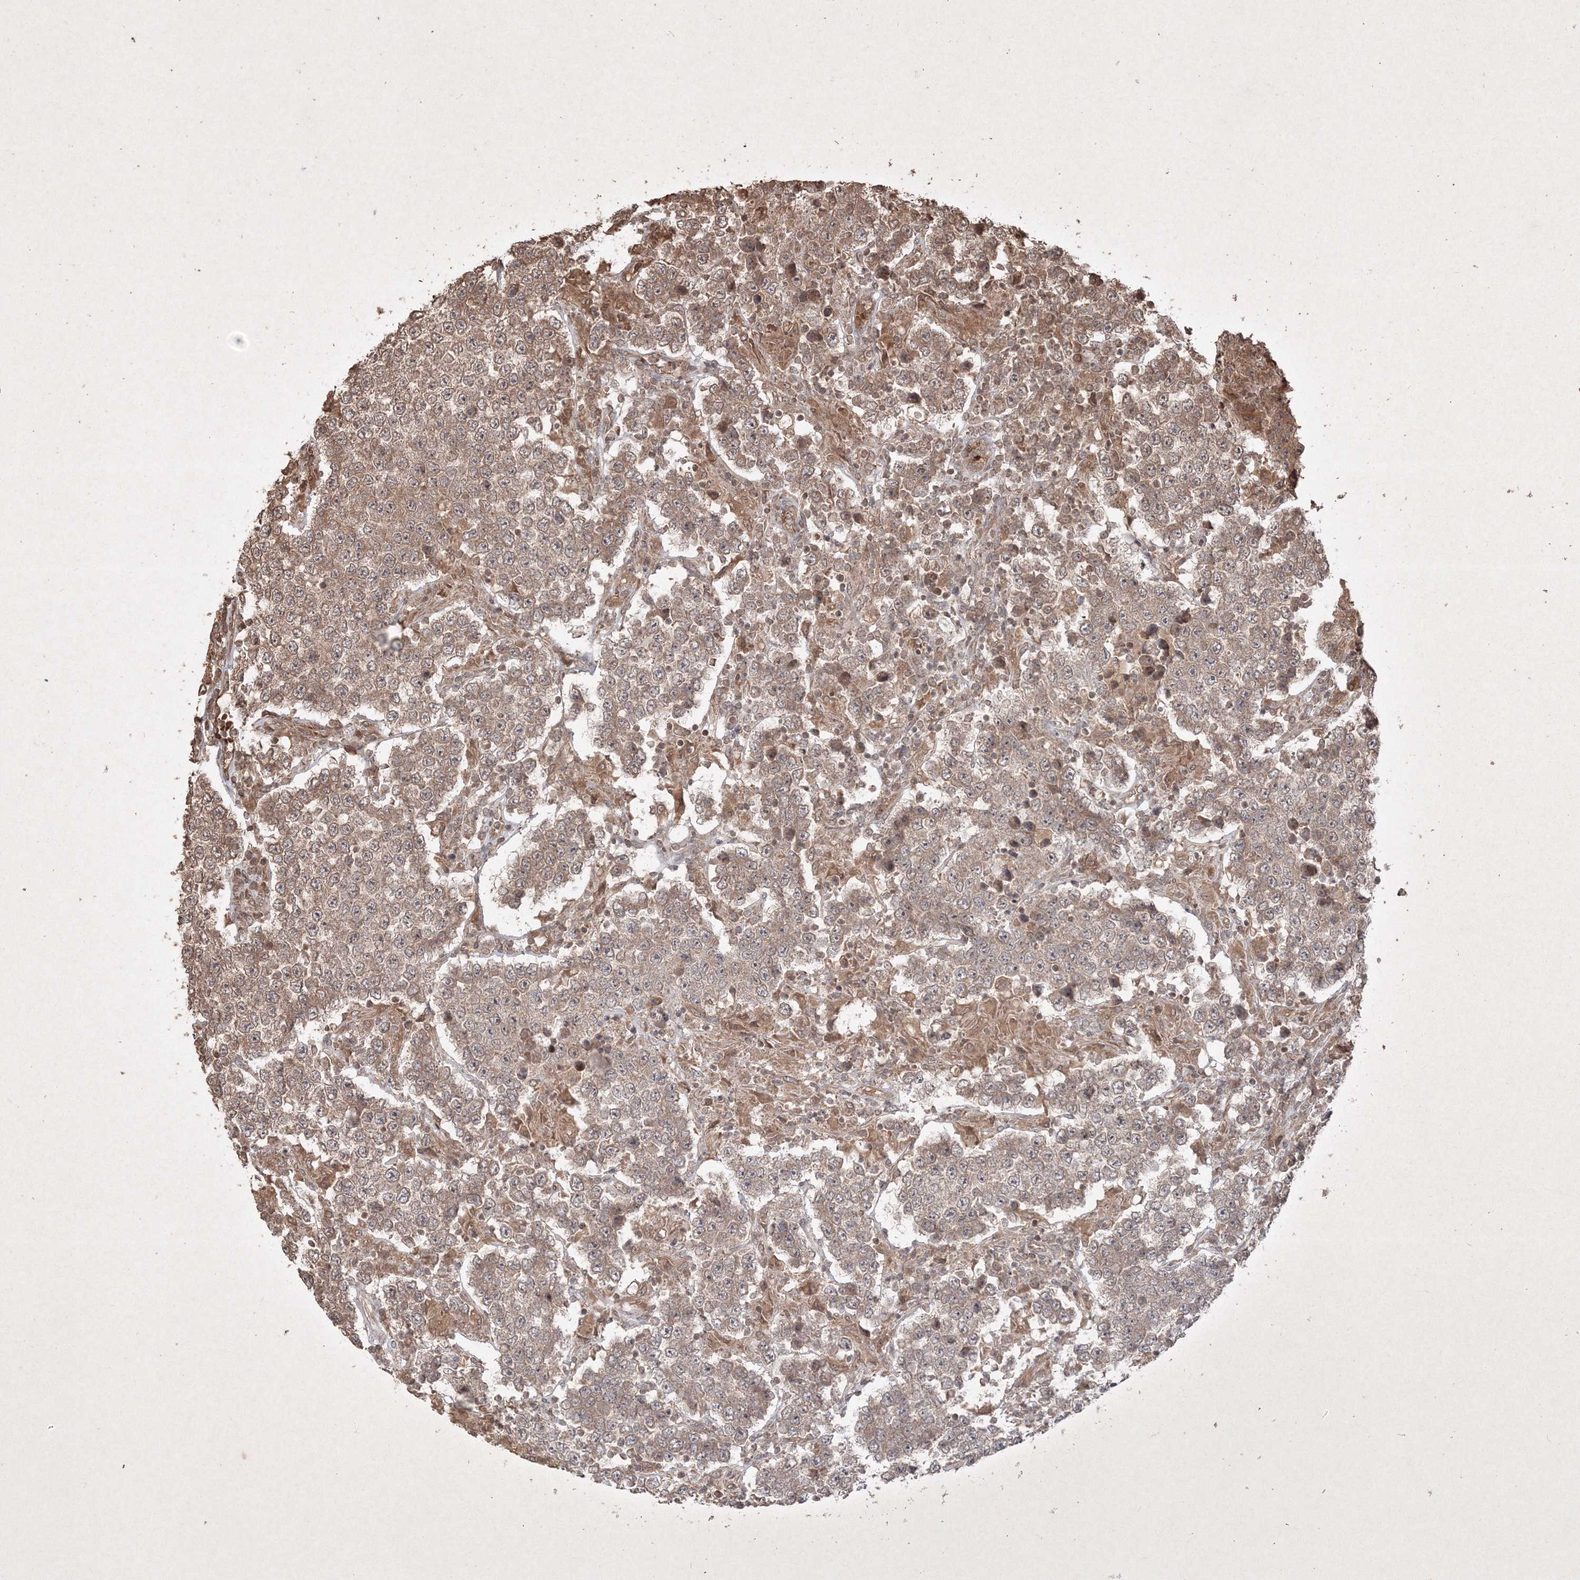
{"staining": {"intensity": "weak", "quantity": ">75%", "location": "cytoplasmic/membranous"}, "tissue": "testis cancer", "cell_type": "Tumor cells", "image_type": "cancer", "snomed": [{"axis": "morphology", "description": "Normal tissue, NOS"}, {"axis": "morphology", "description": "Urothelial carcinoma, High grade"}, {"axis": "morphology", "description": "Seminoma, NOS"}, {"axis": "morphology", "description": "Carcinoma, Embryonal, NOS"}, {"axis": "topography", "description": "Urinary bladder"}, {"axis": "topography", "description": "Testis"}], "caption": "IHC photomicrograph of testis high-grade urothelial carcinoma stained for a protein (brown), which demonstrates low levels of weak cytoplasmic/membranous positivity in about >75% of tumor cells.", "gene": "PELI3", "patient": {"sex": "male", "age": 41}}